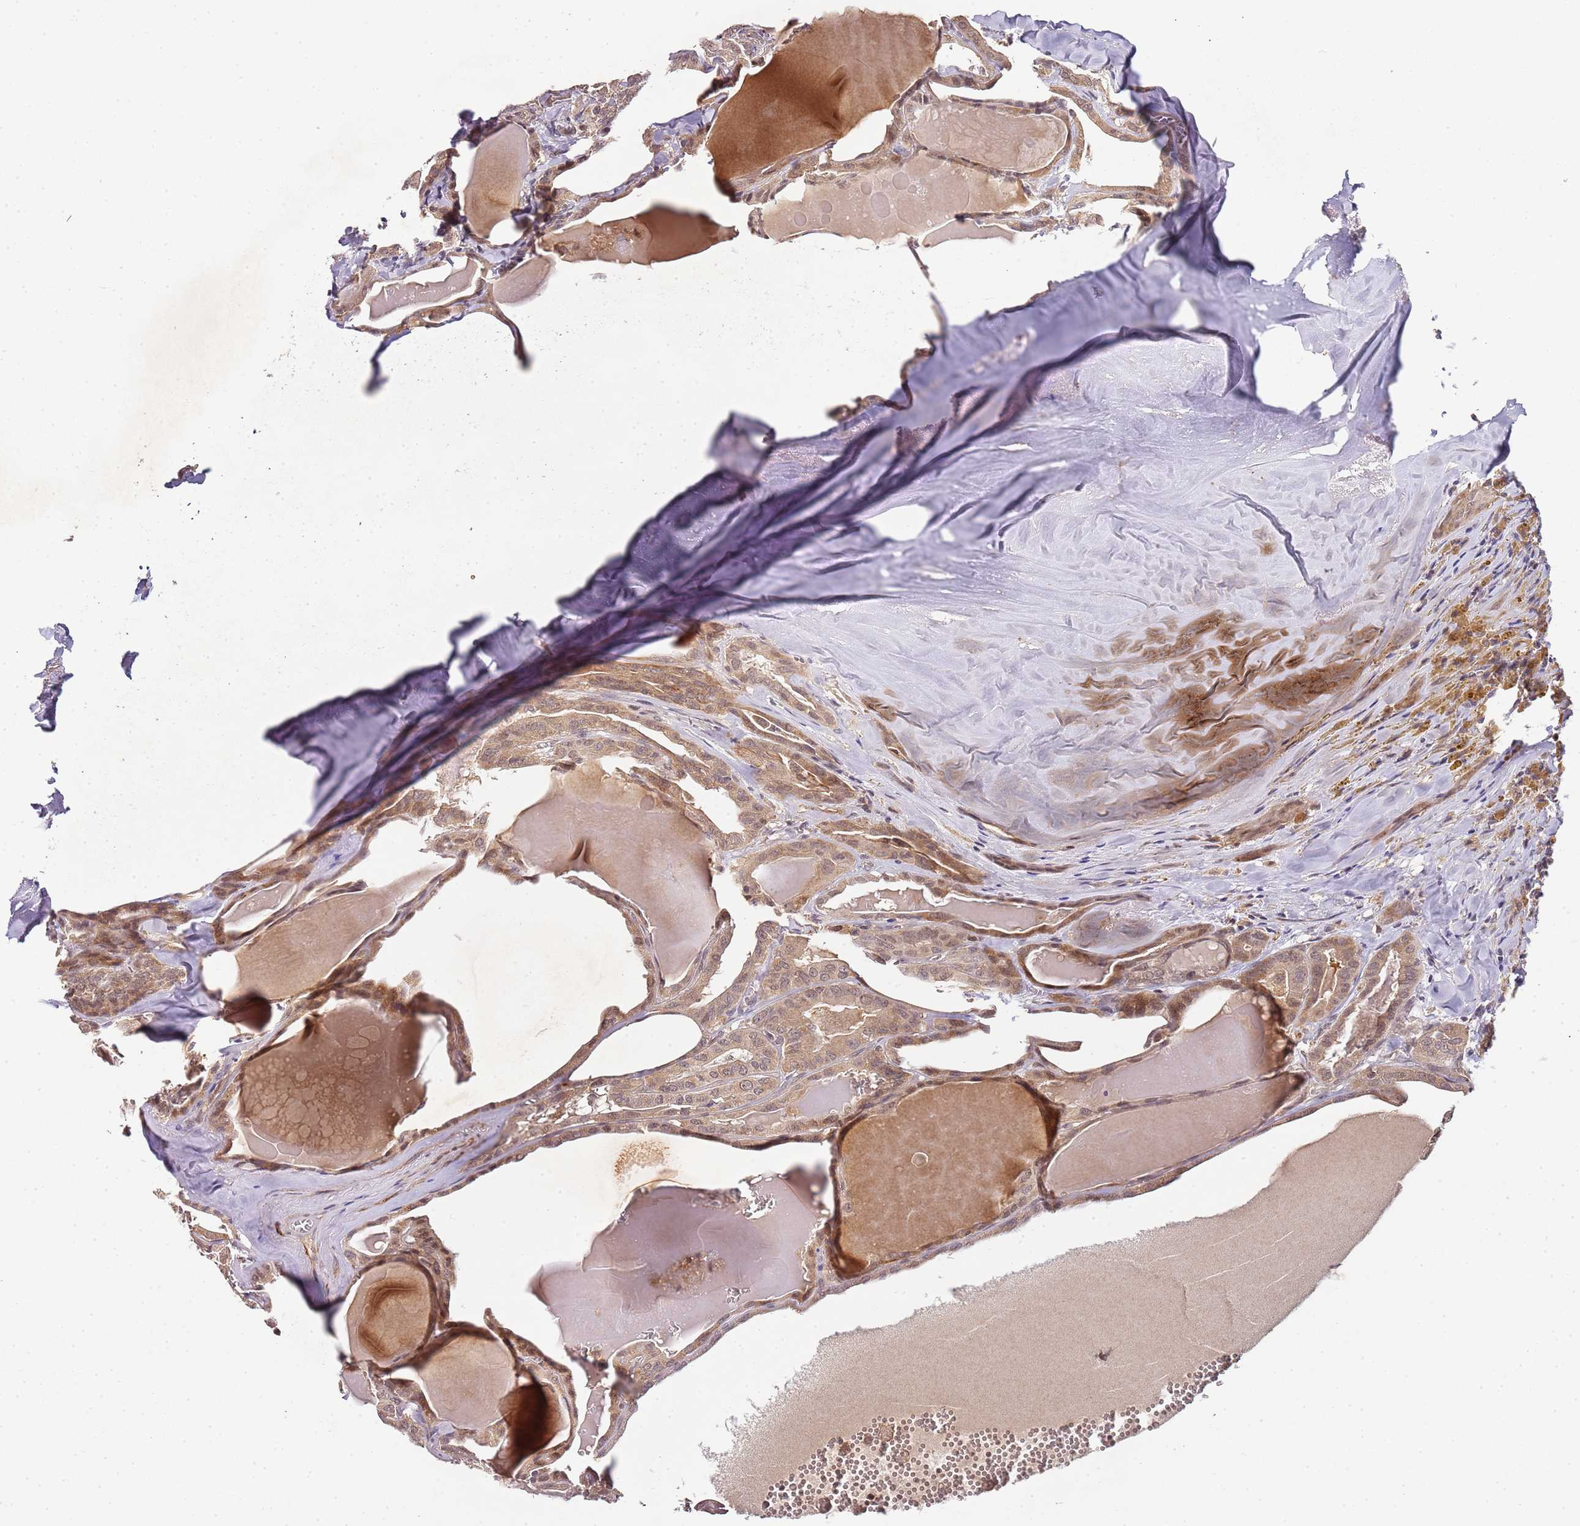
{"staining": {"intensity": "moderate", "quantity": ">75%", "location": "cytoplasmic/membranous,nuclear"}, "tissue": "thyroid cancer", "cell_type": "Tumor cells", "image_type": "cancer", "snomed": [{"axis": "morphology", "description": "Papillary adenocarcinoma, NOS"}, {"axis": "topography", "description": "Thyroid gland"}], "caption": "Protein expression analysis of thyroid cancer displays moderate cytoplasmic/membranous and nuclear staining in approximately >75% of tumor cells. The staining was performed using DAB (3,3'-diaminobenzidine), with brown indicating positive protein expression. Nuclei are stained blue with hematoxylin.", "gene": "LIN37", "patient": {"sex": "male", "age": 52}}